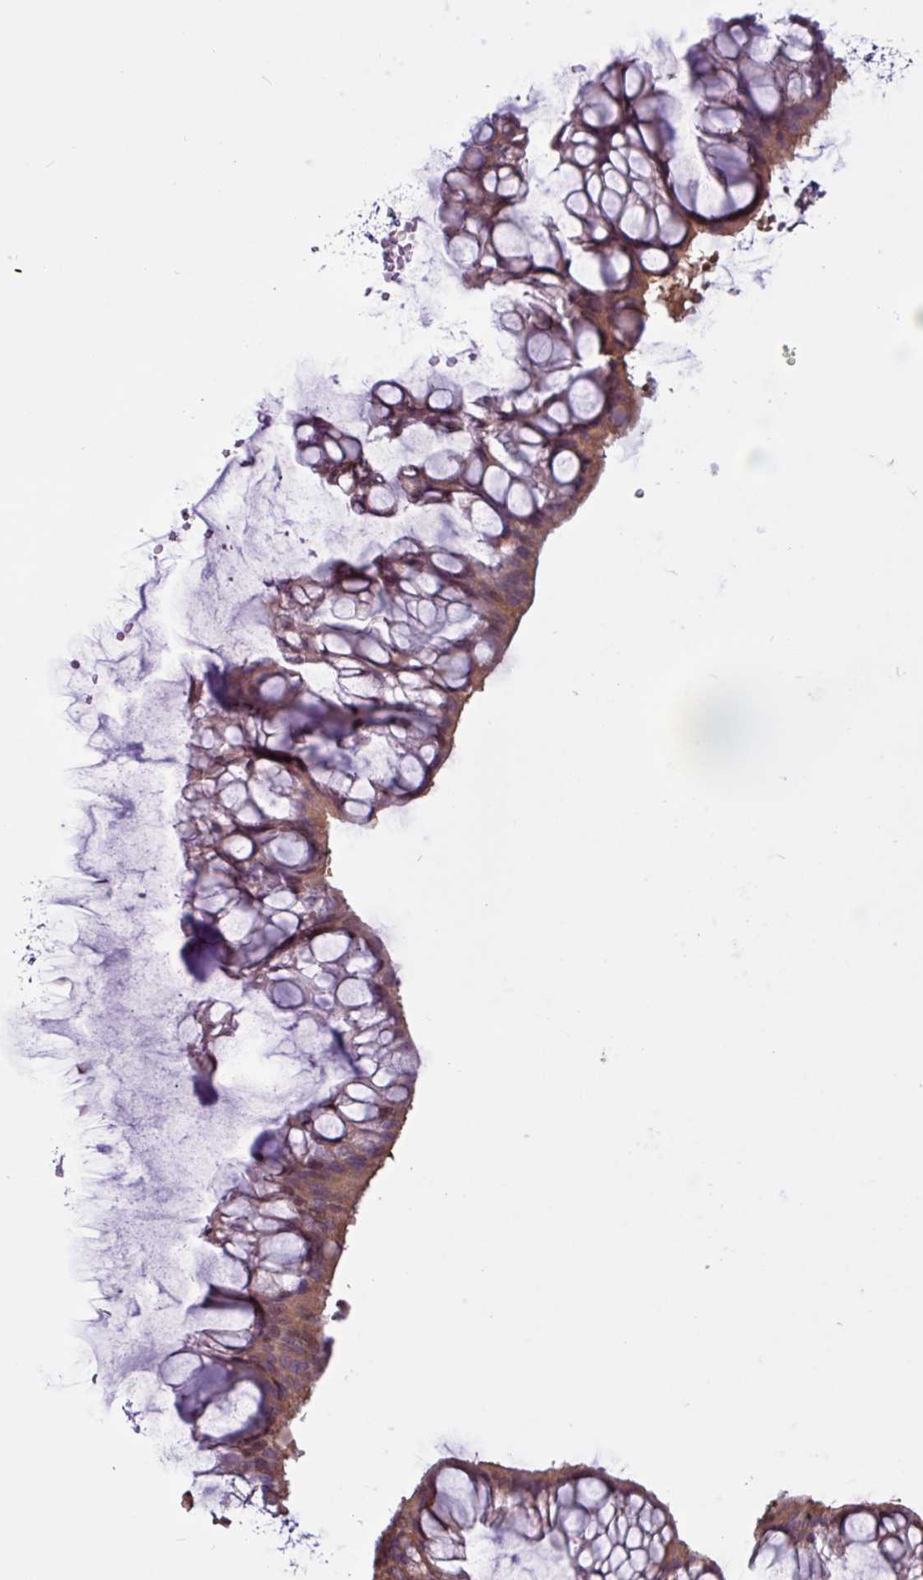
{"staining": {"intensity": "moderate", "quantity": ">75%", "location": "cytoplasmic/membranous"}, "tissue": "ovarian cancer", "cell_type": "Tumor cells", "image_type": "cancer", "snomed": [{"axis": "morphology", "description": "Cystadenocarcinoma, mucinous, NOS"}, {"axis": "topography", "description": "Ovary"}], "caption": "The photomicrograph exhibits immunohistochemical staining of ovarian mucinous cystadenocarcinoma. There is moderate cytoplasmic/membranous staining is present in about >75% of tumor cells. The staining was performed using DAB (3,3'-diaminobenzidine), with brown indicating positive protein expression. Nuclei are stained blue with hematoxylin.", "gene": "ACTR3", "patient": {"sex": "female", "age": 73}}